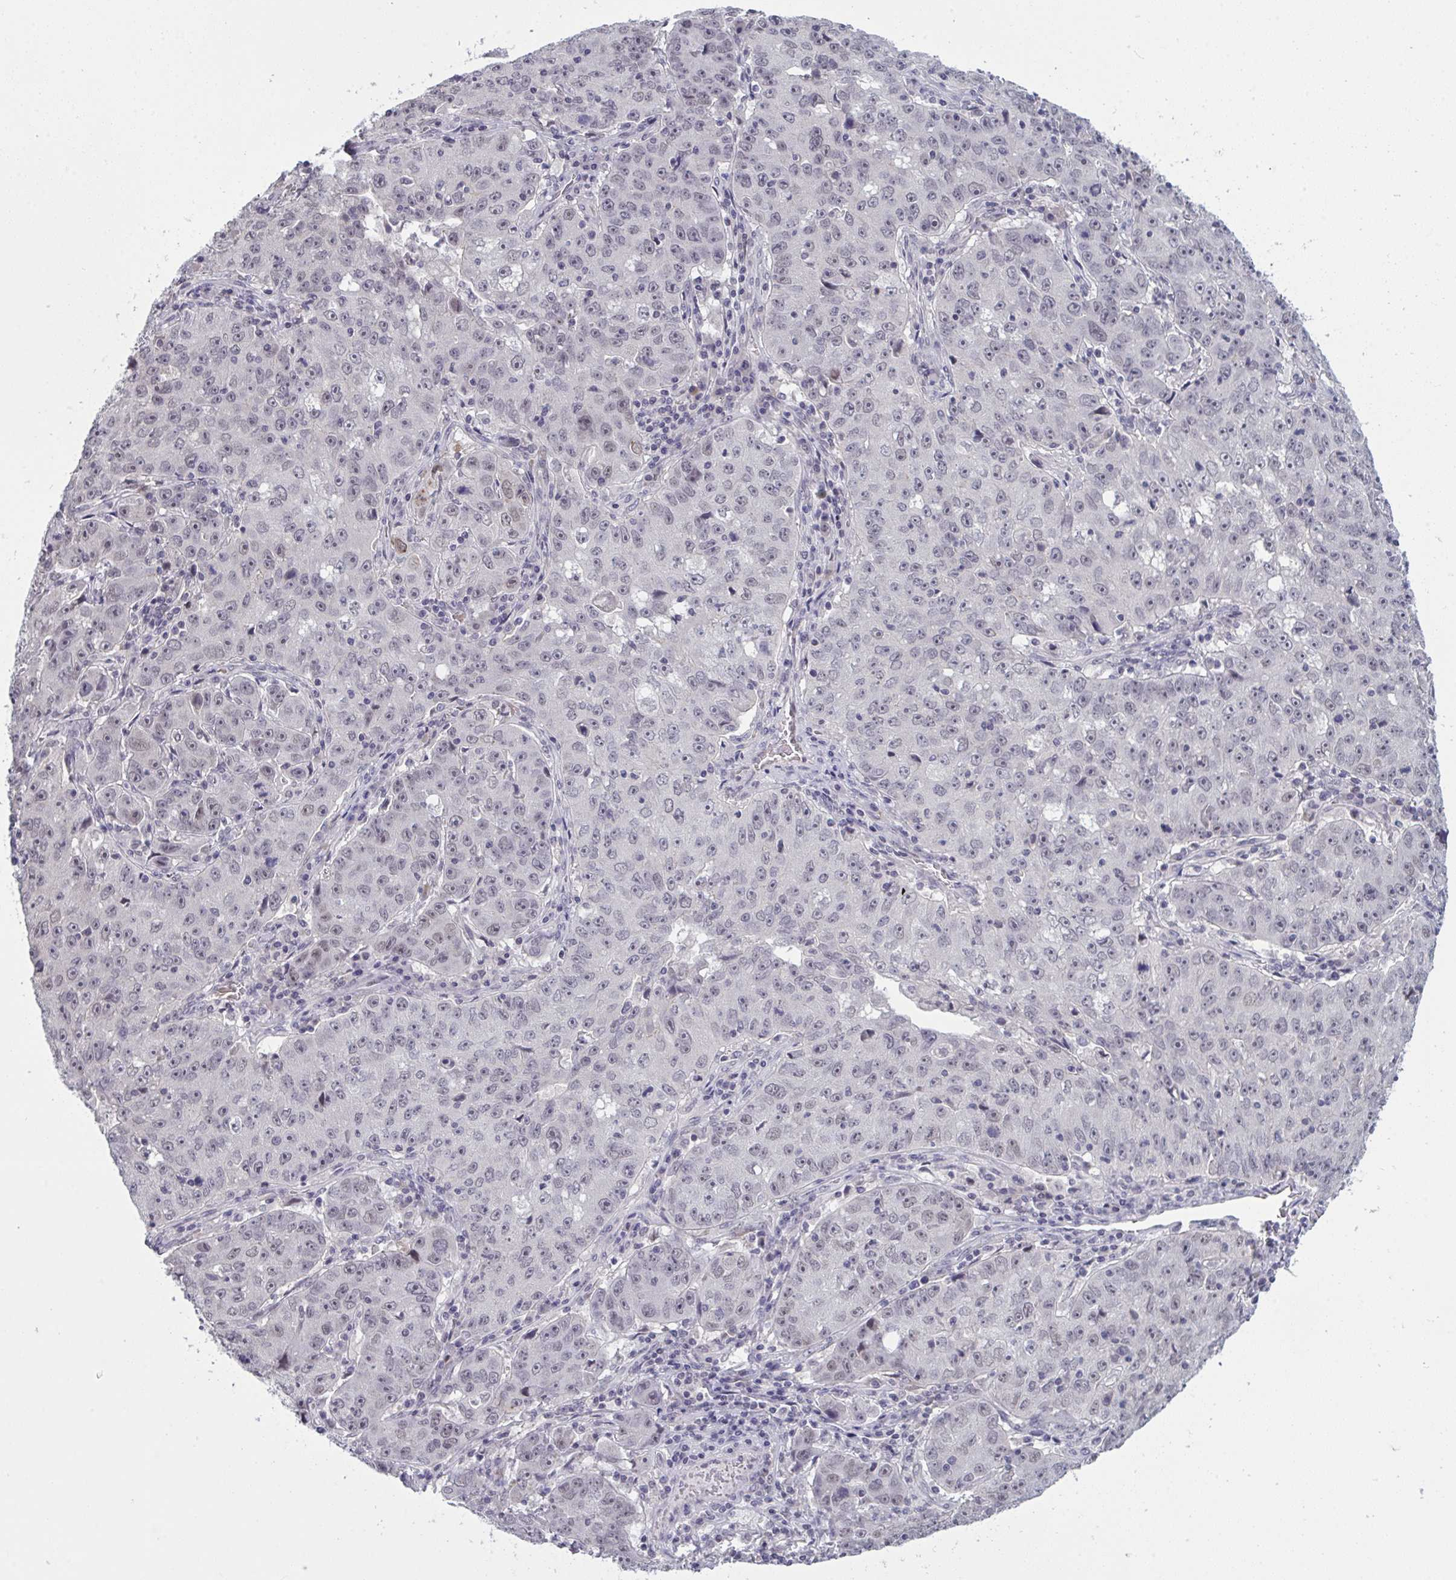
{"staining": {"intensity": "negative", "quantity": "none", "location": "none"}, "tissue": "lung cancer", "cell_type": "Tumor cells", "image_type": "cancer", "snomed": [{"axis": "morphology", "description": "Normal morphology"}, {"axis": "morphology", "description": "Adenocarcinoma, NOS"}, {"axis": "topography", "description": "Lymph node"}, {"axis": "topography", "description": "Lung"}], "caption": "Tumor cells show no significant protein expression in lung cancer.", "gene": "ZNF784", "patient": {"sex": "female", "age": 57}}